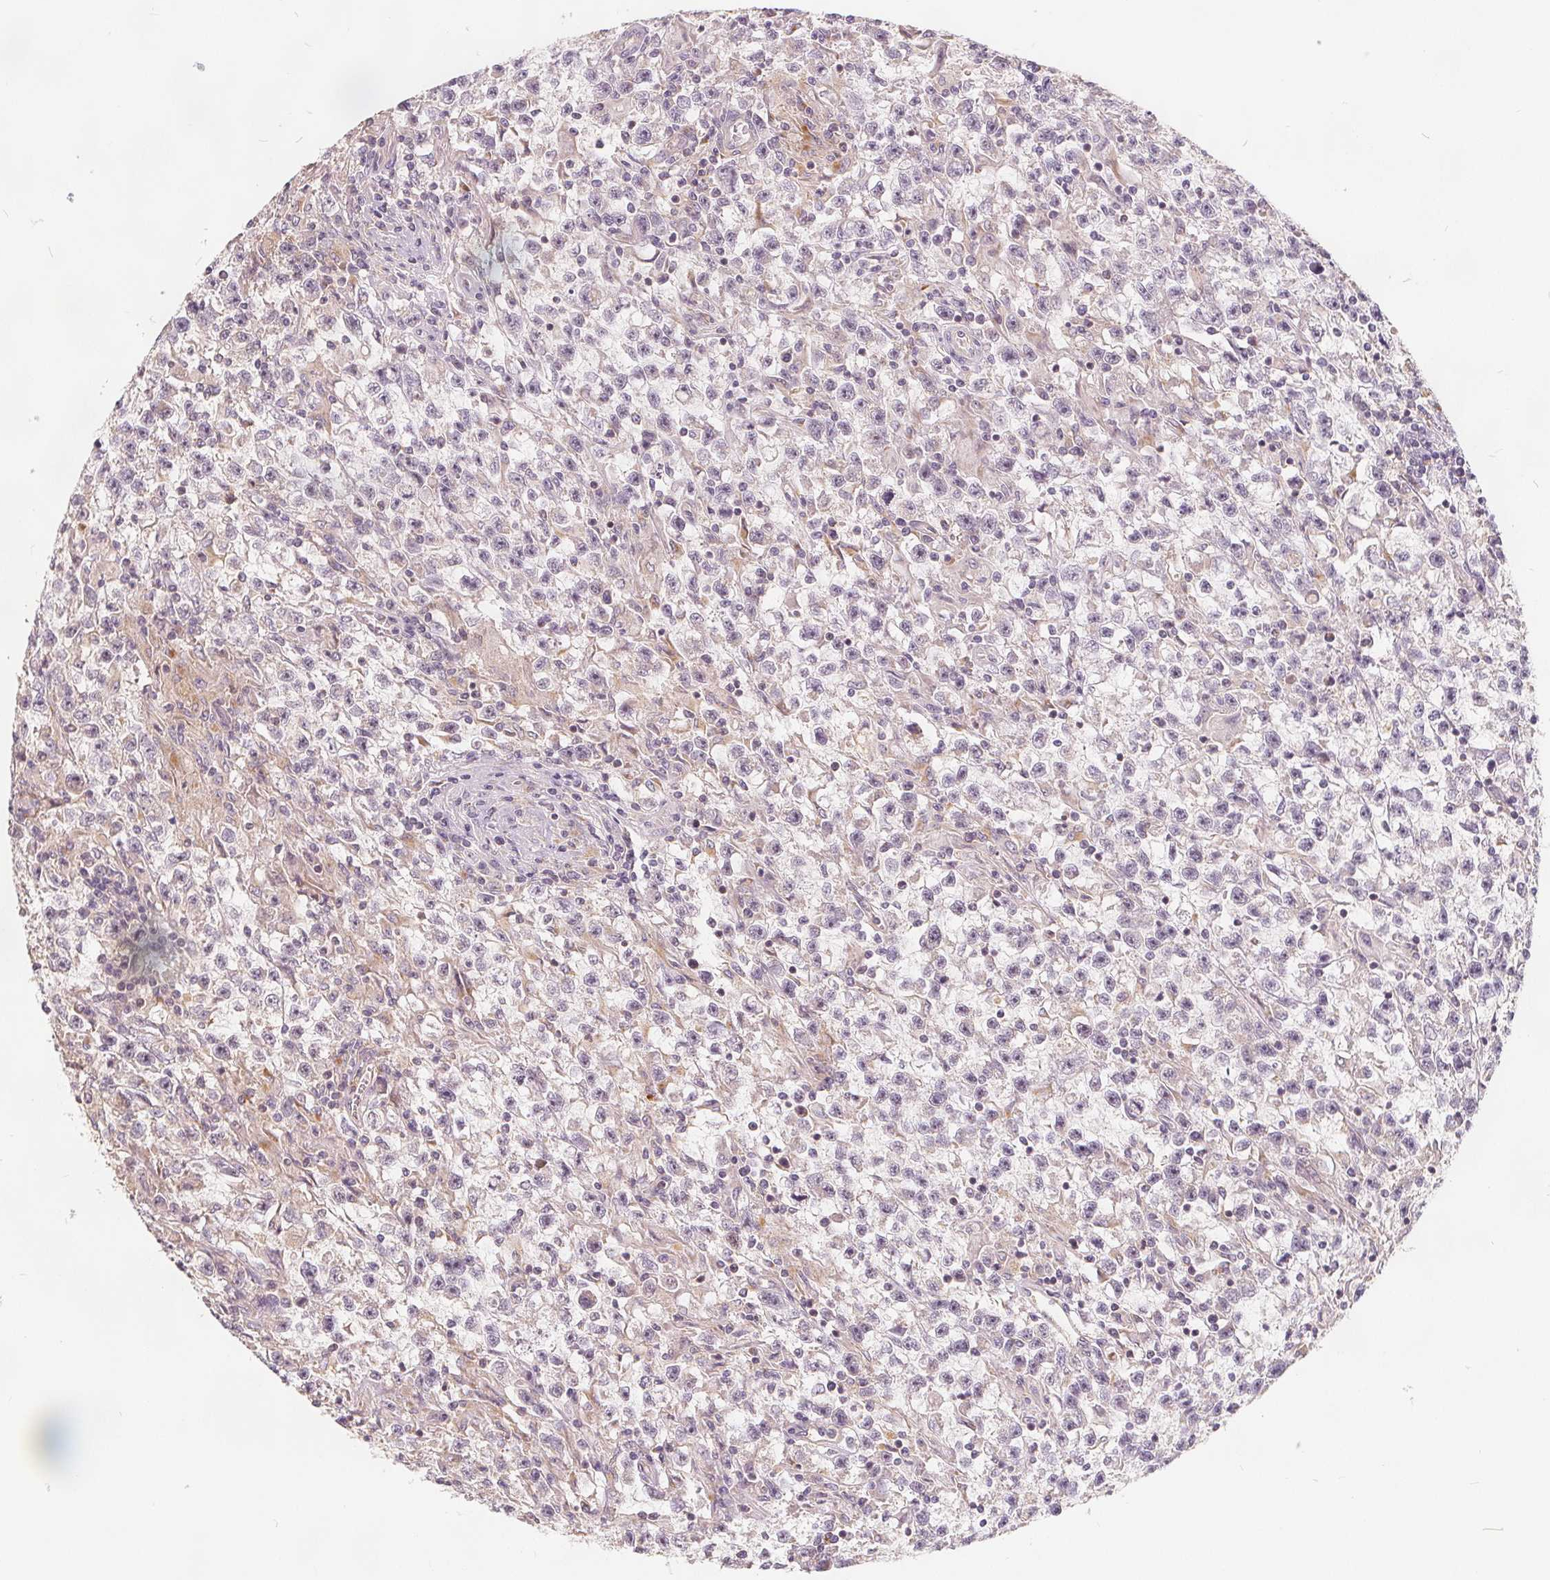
{"staining": {"intensity": "negative", "quantity": "none", "location": "none"}, "tissue": "testis cancer", "cell_type": "Tumor cells", "image_type": "cancer", "snomed": [{"axis": "morphology", "description": "Seminoma, NOS"}, {"axis": "topography", "description": "Testis"}], "caption": "Seminoma (testis) was stained to show a protein in brown. There is no significant staining in tumor cells. Nuclei are stained in blue.", "gene": "DRC3", "patient": {"sex": "male", "age": 31}}